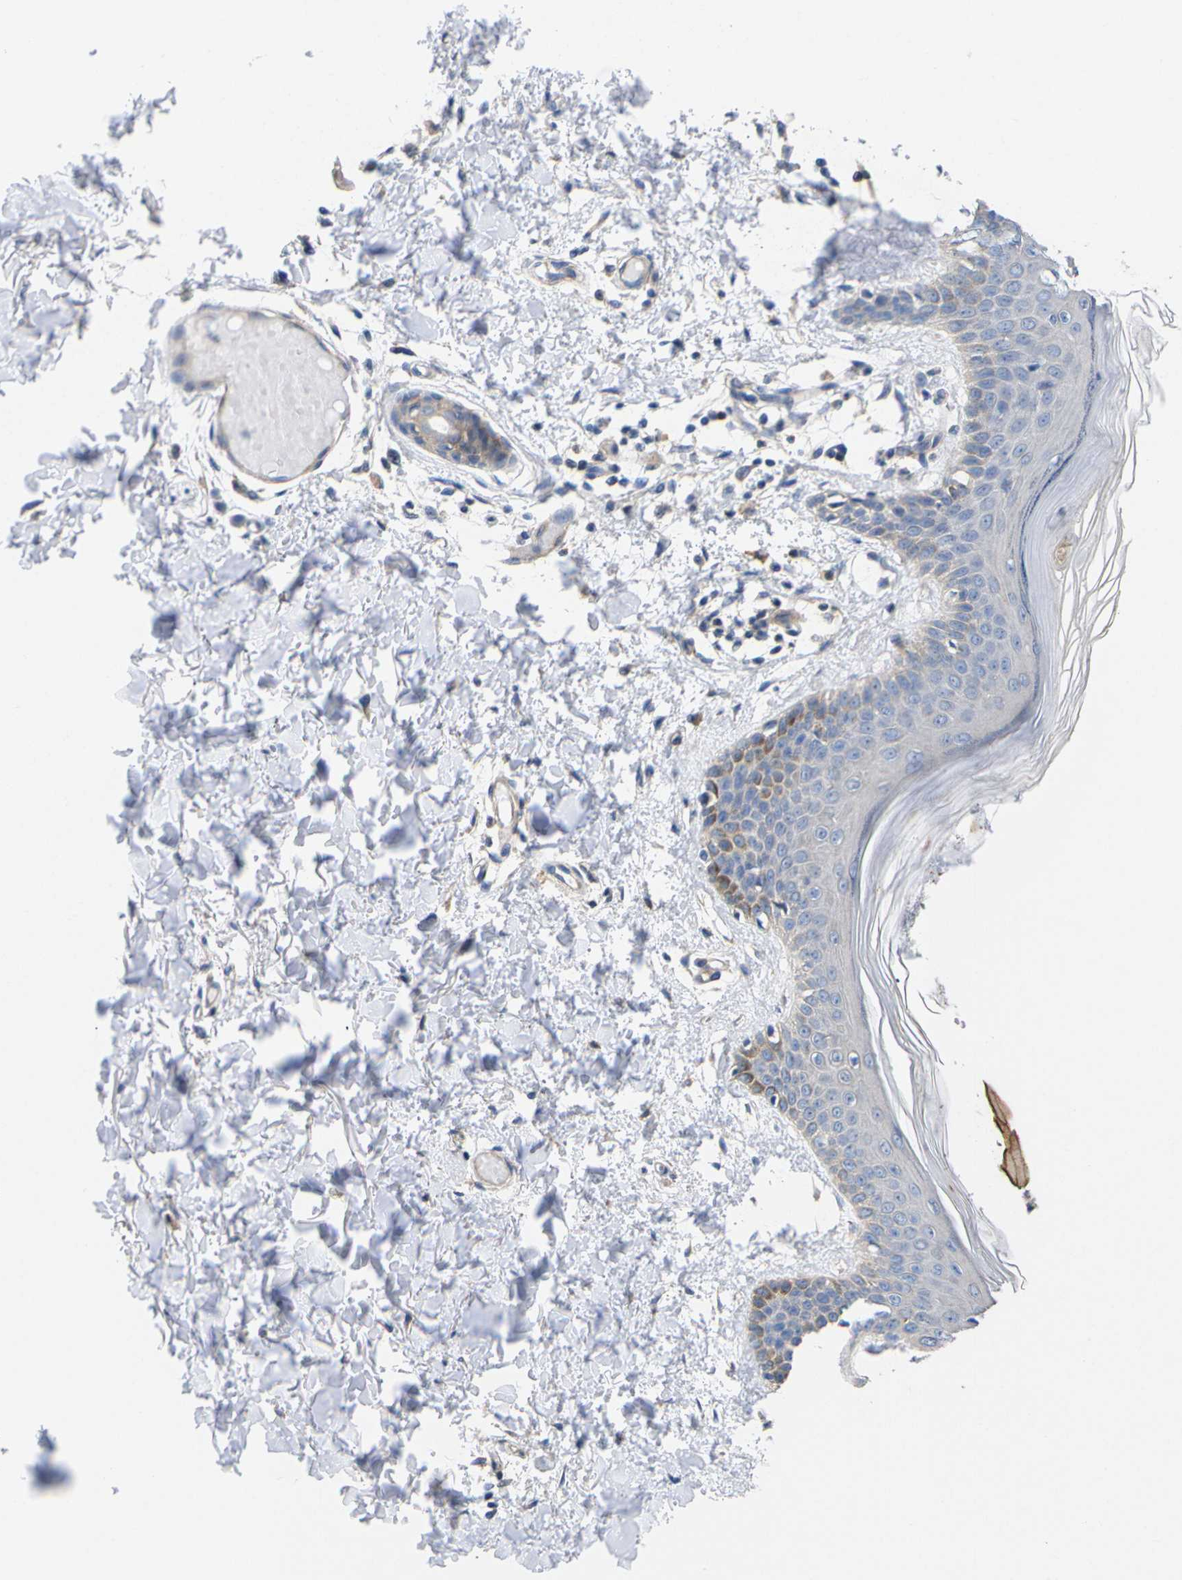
{"staining": {"intensity": "negative", "quantity": "none", "location": "none"}, "tissue": "skin", "cell_type": "Fibroblasts", "image_type": "normal", "snomed": [{"axis": "morphology", "description": "Normal tissue, NOS"}, {"axis": "topography", "description": "Skin"}], "caption": "IHC photomicrograph of benign skin: skin stained with DAB (3,3'-diaminobenzidine) displays no significant protein expression in fibroblasts.", "gene": "USH1C", "patient": {"sex": "male", "age": 53}}